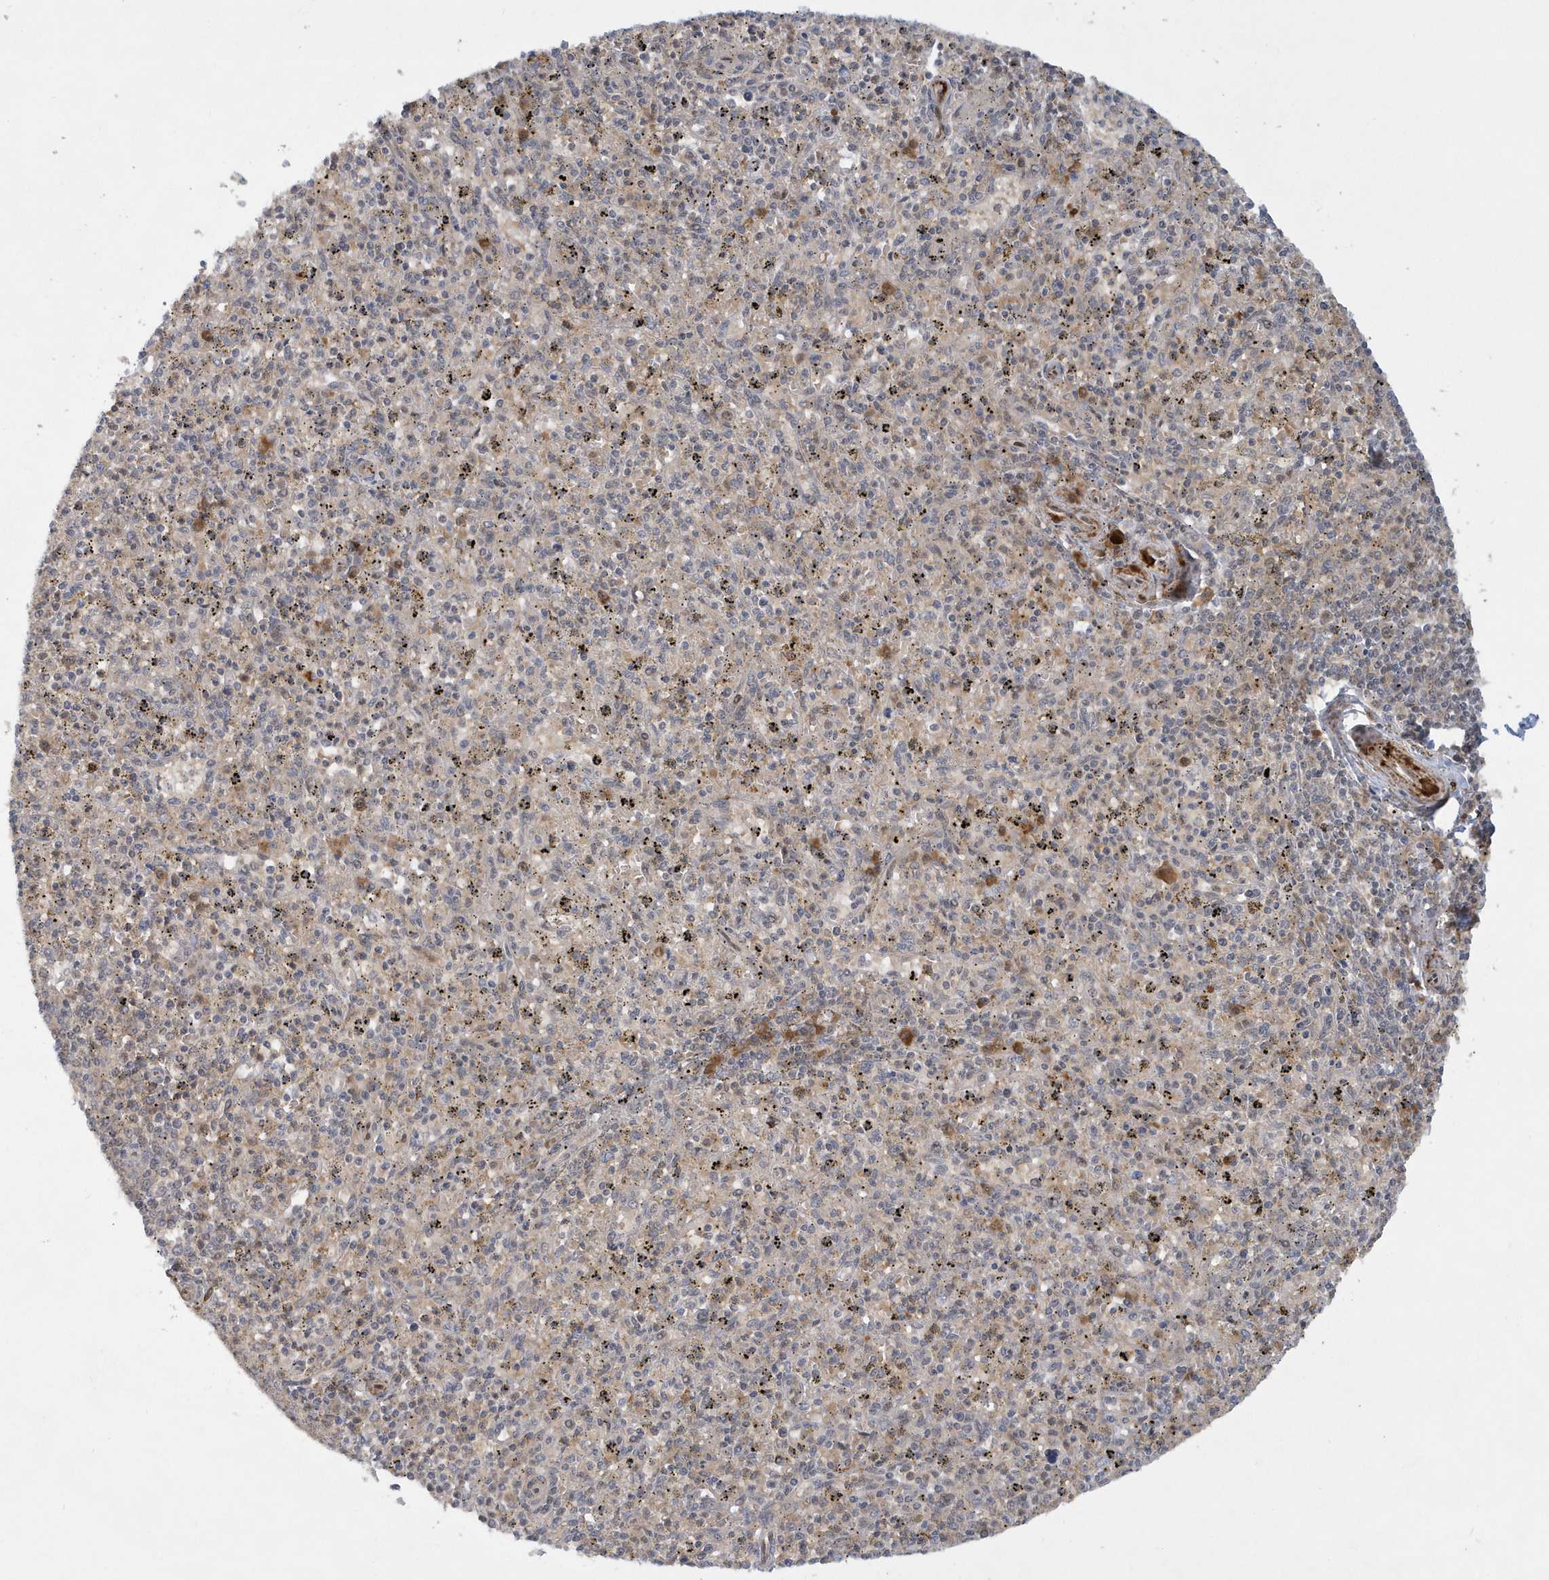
{"staining": {"intensity": "weak", "quantity": "<25%", "location": "cytoplasmic/membranous"}, "tissue": "spleen", "cell_type": "Cells in red pulp", "image_type": "normal", "snomed": [{"axis": "morphology", "description": "Normal tissue, NOS"}, {"axis": "topography", "description": "Spleen"}], "caption": "Immunohistochemistry (IHC) of unremarkable spleen exhibits no expression in cells in red pulp.", "gene": "ATG4A", "patient": {"sex": "male", "age": 72}}